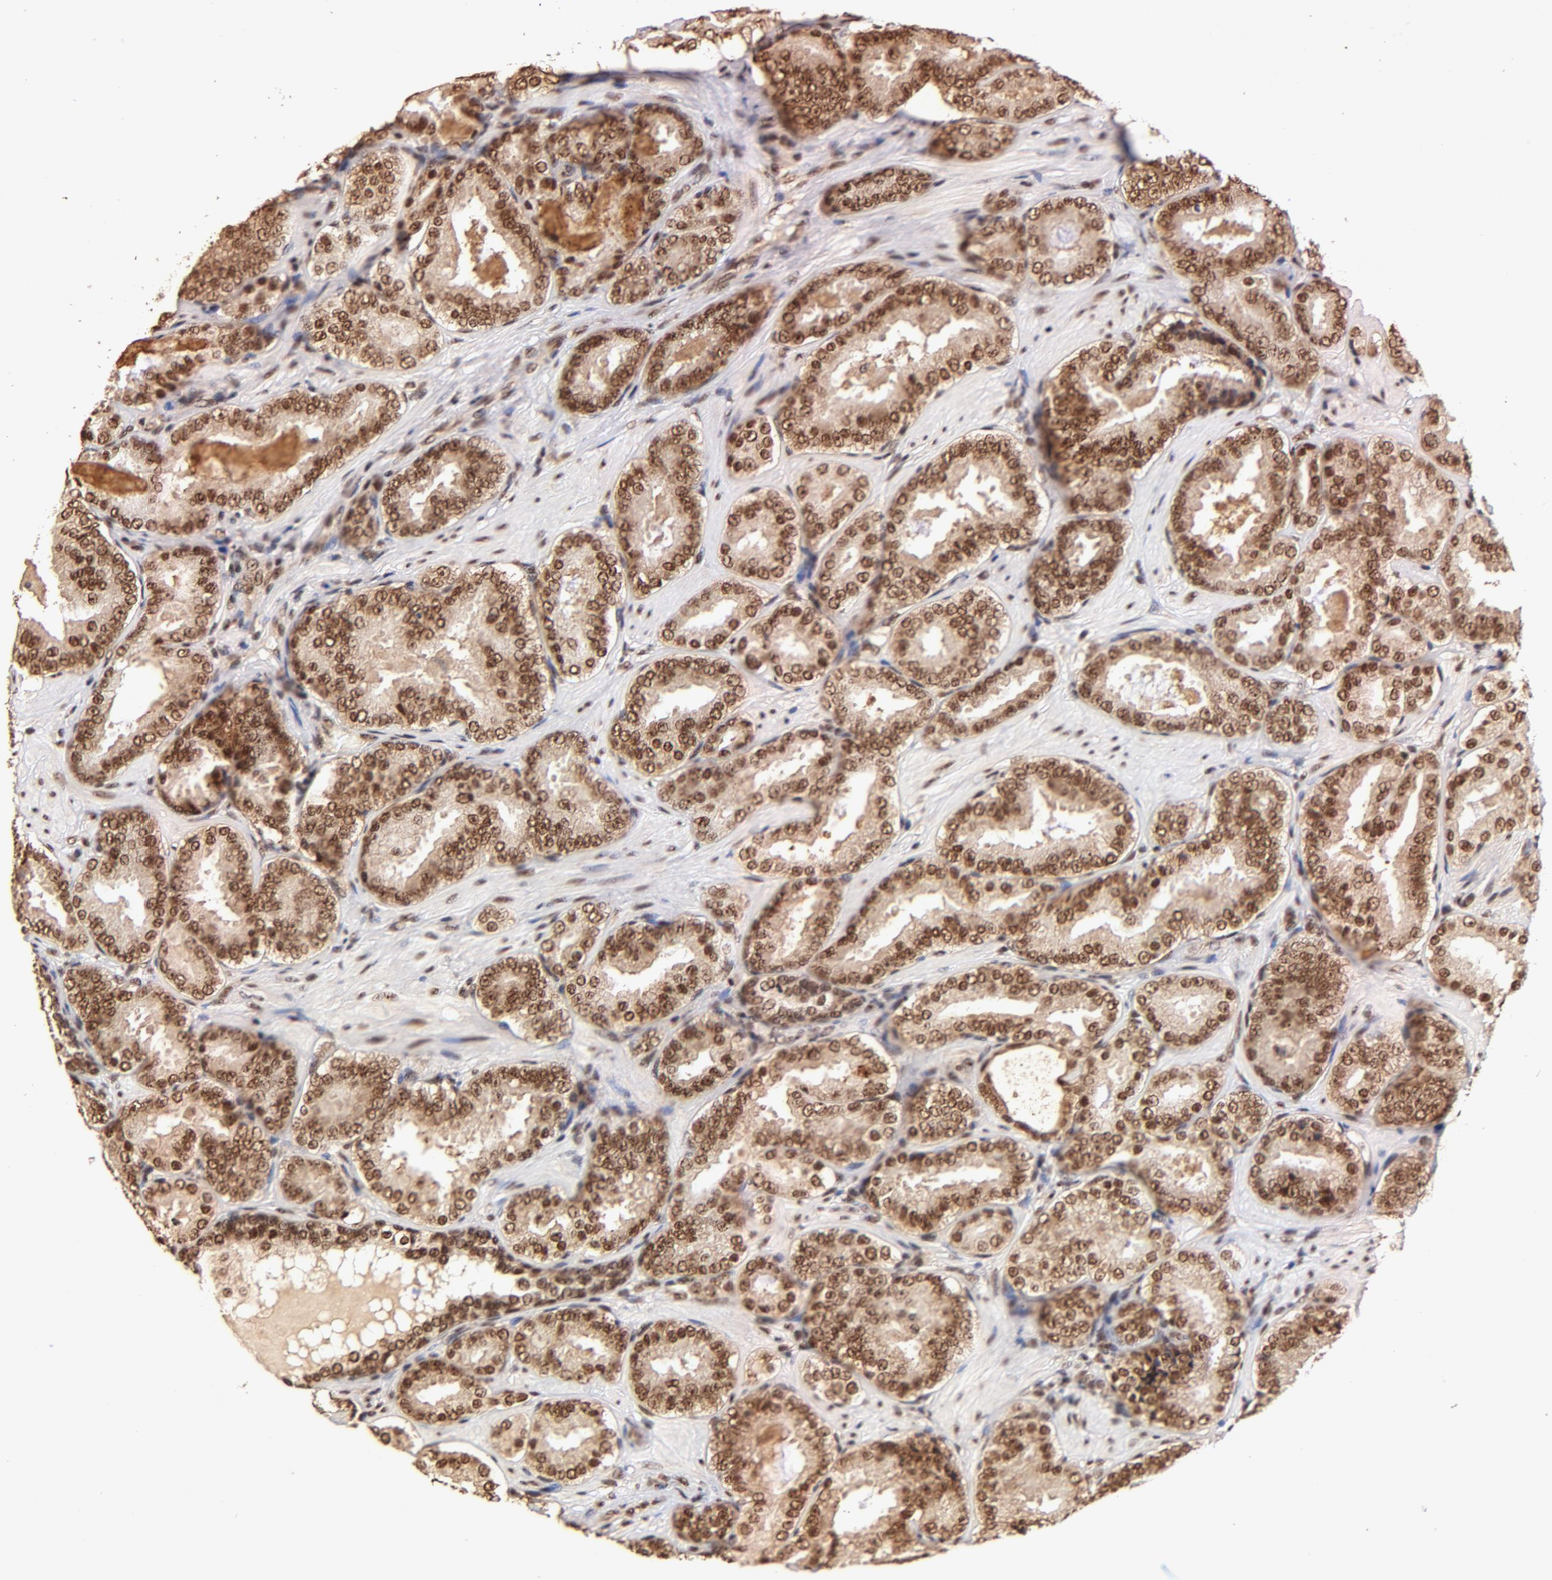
{"staining": {"intensity": "strong", "quantity": ">75%", "location": "nuclear"}, "tissue": "prostate cancer", "cell_type": "Tumor cells", "image_type": "cancer", "snomed": [{"axis": "morphology", "description": "Adenocarcinoma, Low grade"}, {"axis": "topography", "description": "Prostate"}], "caption": "Tumor cells exhibit high levels of strong nuclear staining in approximately >75% of cells in low-grade adenocarcinoma (prostate). (DAB (3,3'-diaminobenzidine) IHC with brightfield microscopy, high magnification).", "gene": "MED12", "patient": {"sex": "male", "age": 59}}